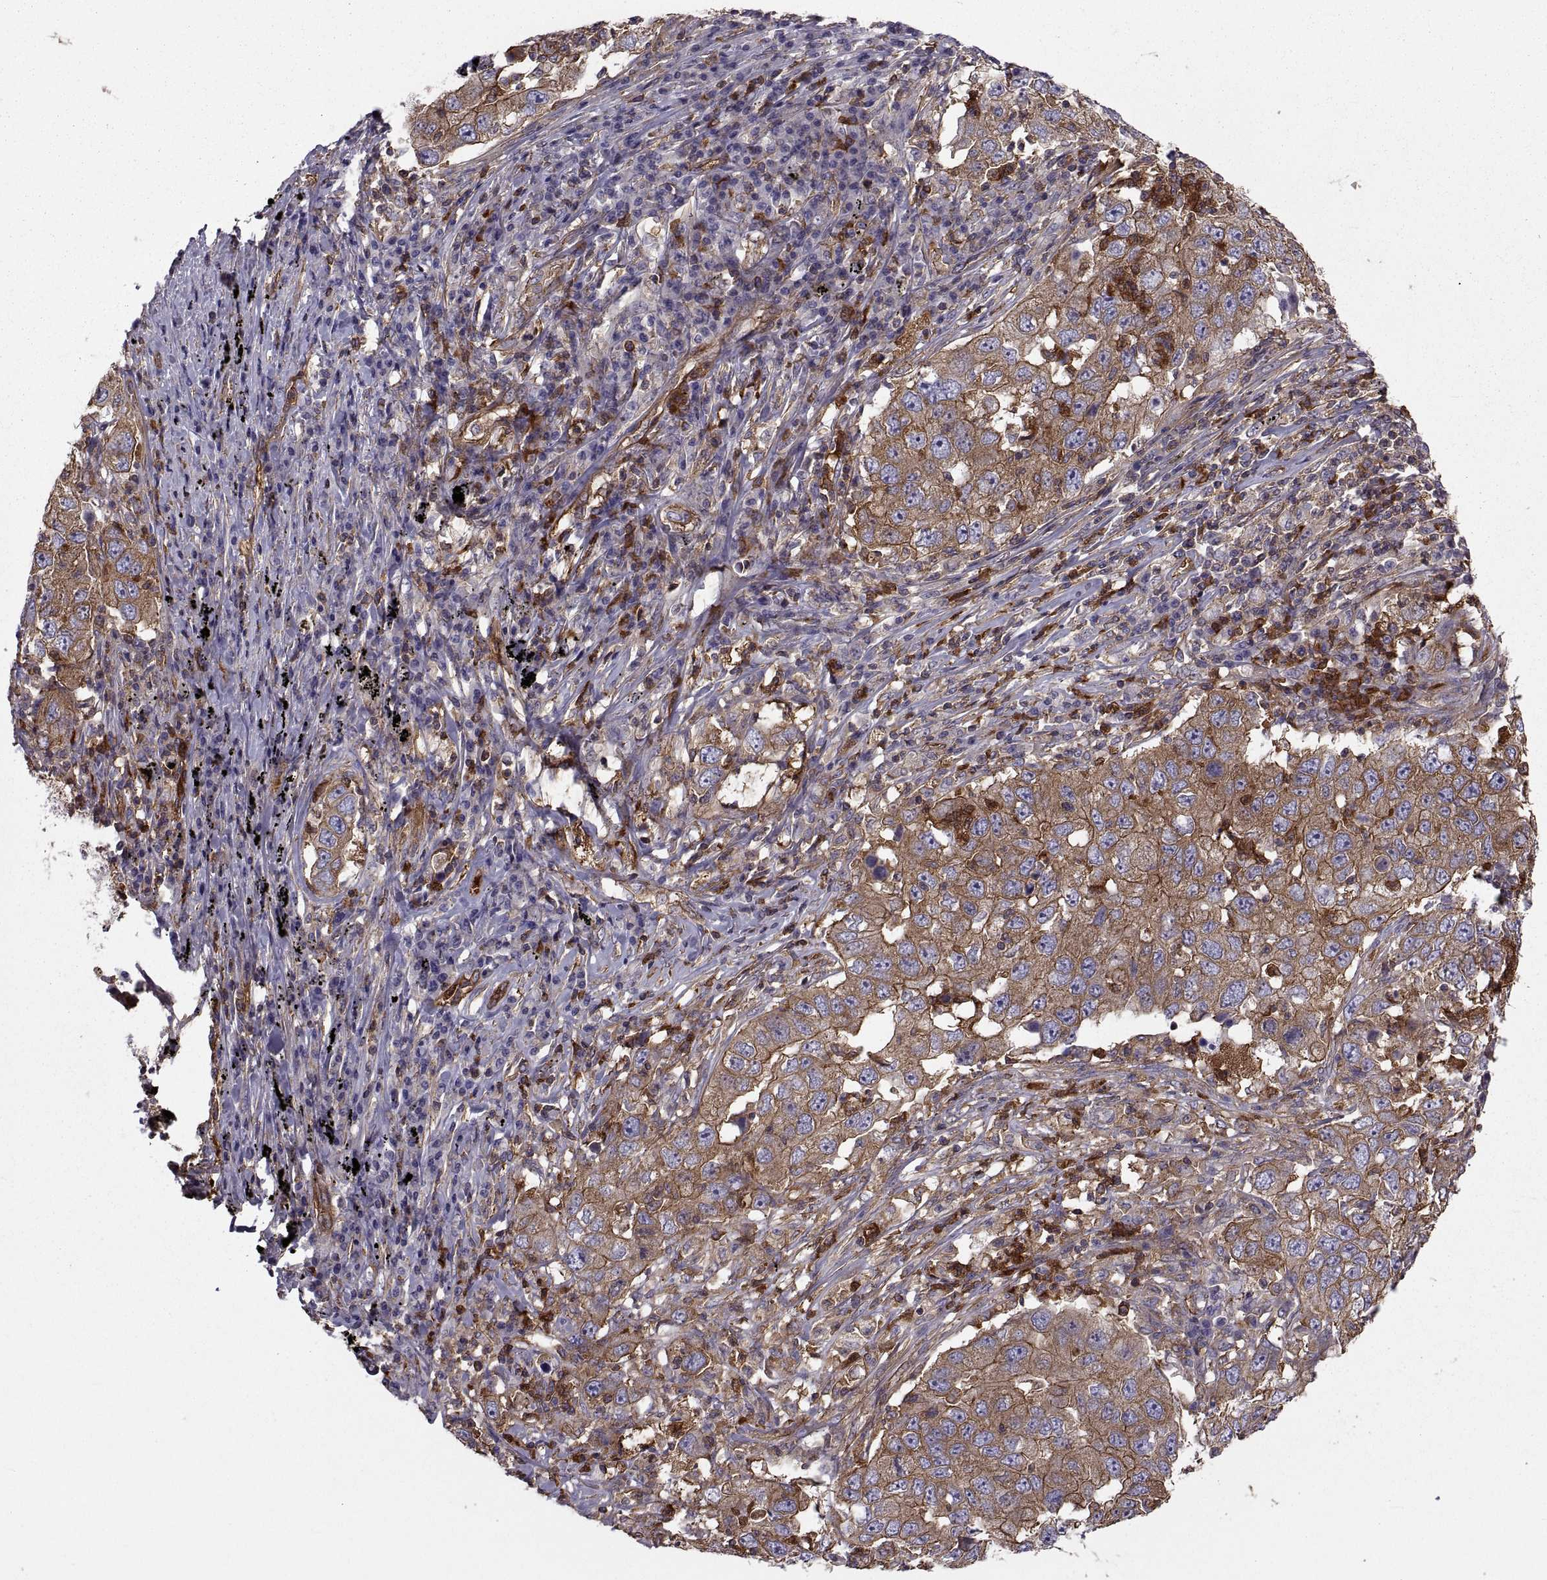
{"staining": {"intensity": "strong", "quantity": "25%-75%", "location": "cytoplasmic/membranous"}, "tissue": "lung cancer", "cell_type": "Tumor cells", "image_type": "cancer", "snomed": [{"axis": "morphology", "description": "Adenocarcinoma, NOS"}, {"axis": "topography", "description": "Lung"}], "caption": "Protein staining shows strong cytoplasmic/membranous positivity in about 25%-75% of tumor cells in lung adenocarcinoma.", "gene": "MYH9", "patient": {"sex": "male", "age": 73}}